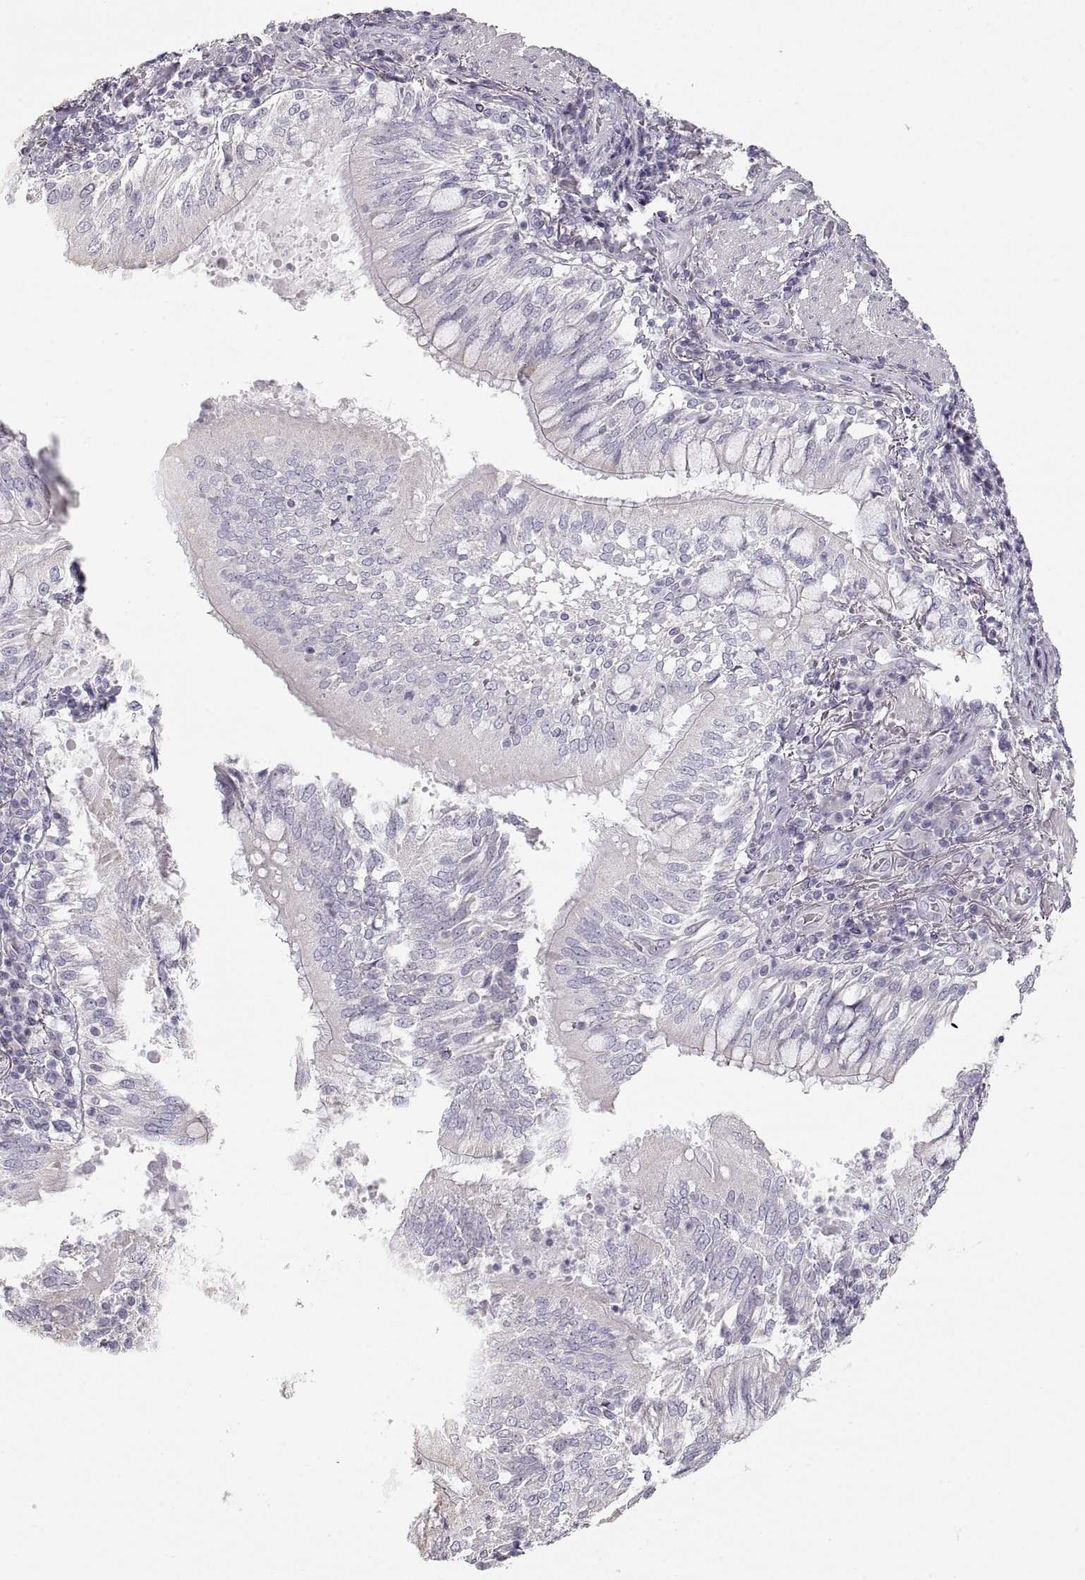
{"staining": {"intensity": "negative", "quantity": "none", "location": "none"}, "tissue": "lung cancer", "cell_type": "Tumor cells", "image_type": "cancer", "snomed": [{"axis": "morphology", "description": "Normal tissue, NOS"}, {"axis": "morphology", "description": "Squamous cell carcinoma, NOS"}, {"axis": "topography", "description": "Bronchus"}, {"axis": "topography", "description": "Lung"}], "caption": "Squamous cell carcinoma (lung) was stained to show a protein in brown. There is no significant expression in tumor cells.", "gene": "ZP3", "patient": {"sex": "male", "age": 64}}